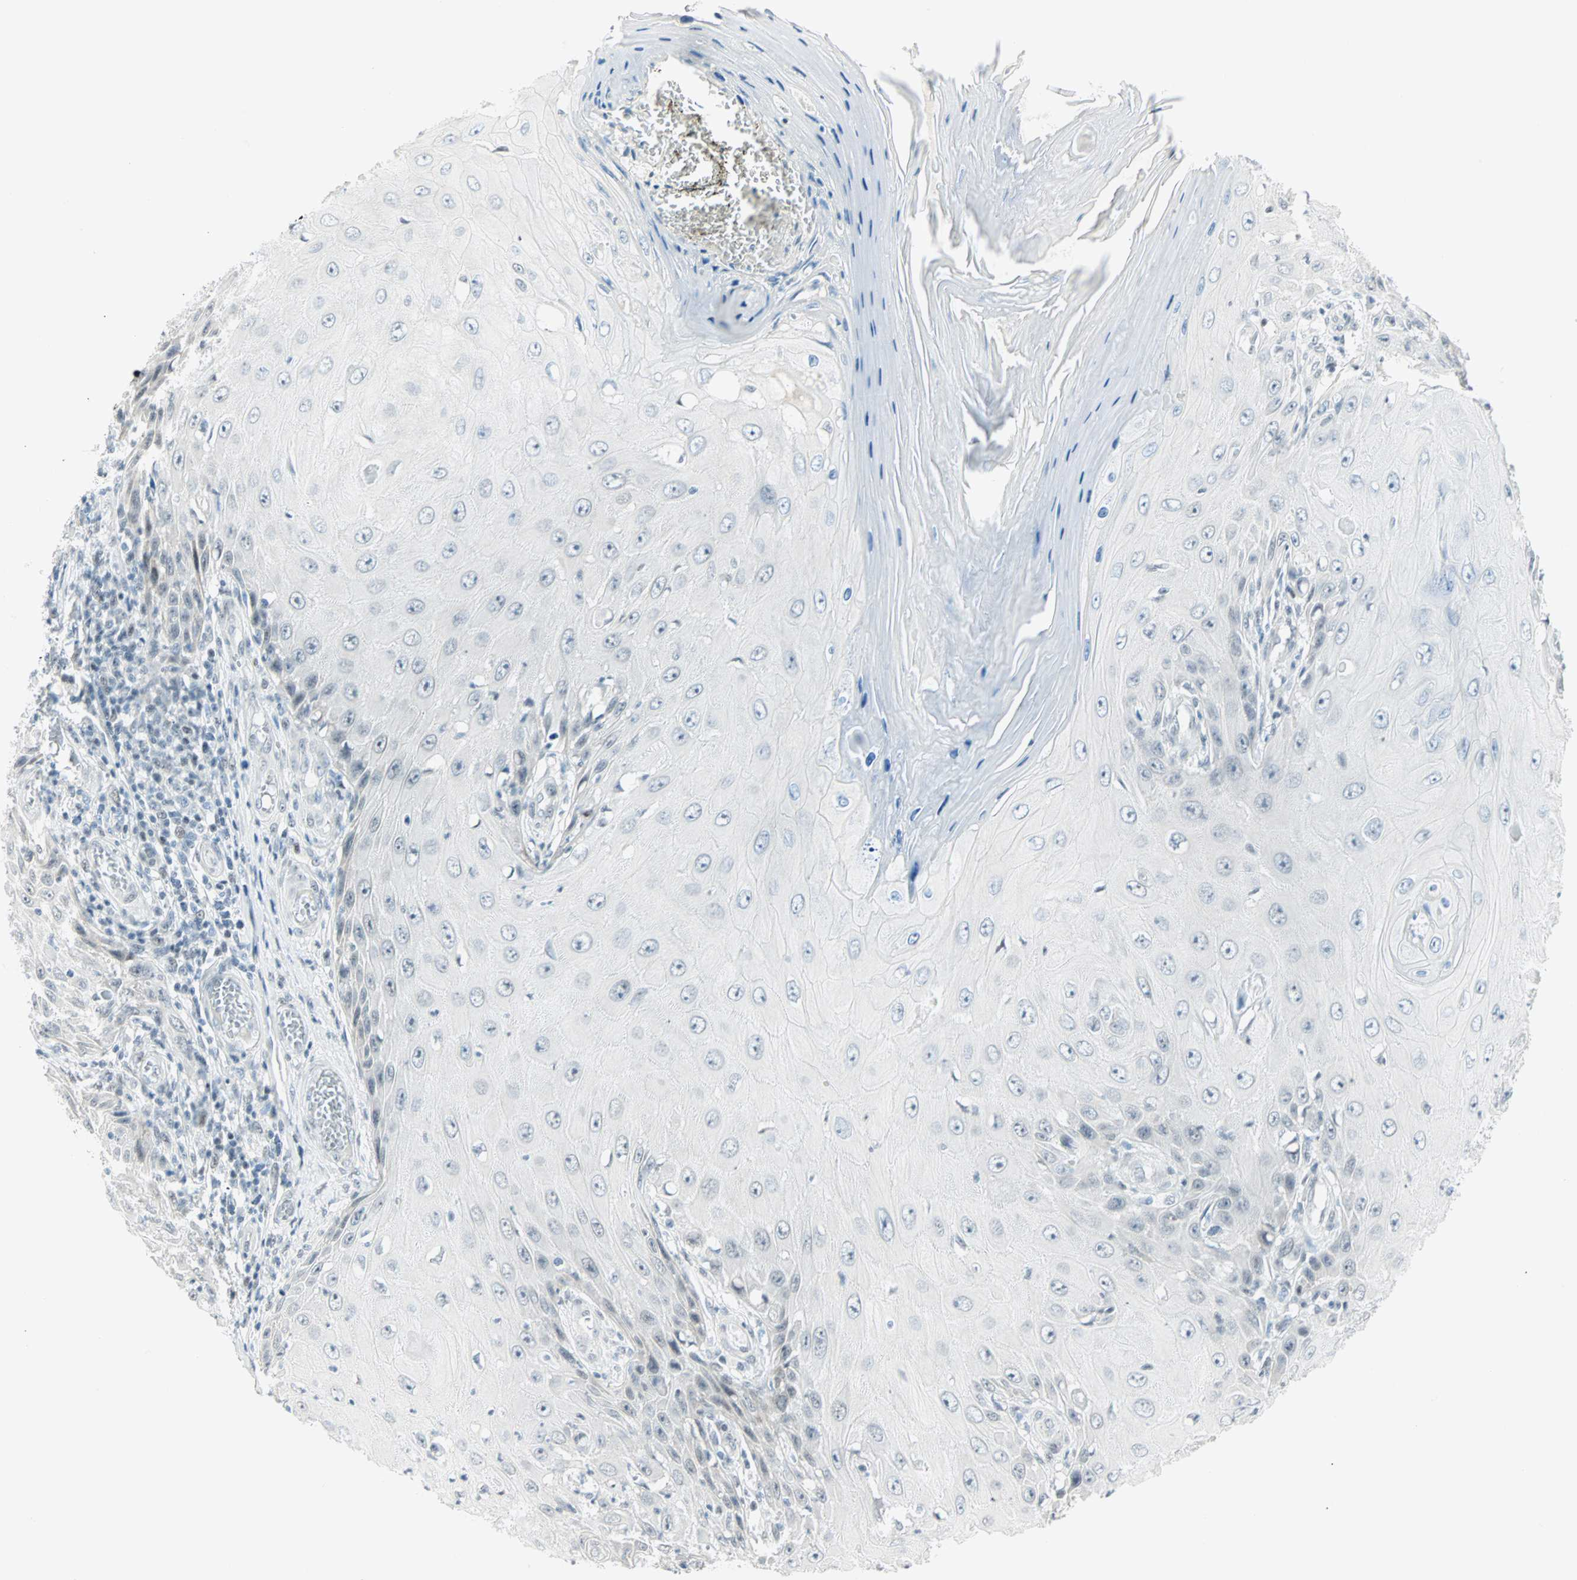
{"staining": {"intensity": "negative", "quantity": "none", "location": "none"}, "tissue": "skin cancer", "cell_type": "Tumor cells", "image_type": "cancer", "snomed": [{"axis": "morphology", "description": "Squamous cell carcinoma, NOS"}, {"axis": "topography", "description": "Skin"}], "caption": "Protein analysis of squamous cell carcinoma (skin) exhibits no significant positivity in tumor cells. (DAB (3,3'-diaminobenzidine) immunohistochemistry (IHC) visualized using brightfield microscopy, high magnification).", "gene": "PKNOX1", "patient": {"sex": "female", "age": 73}}